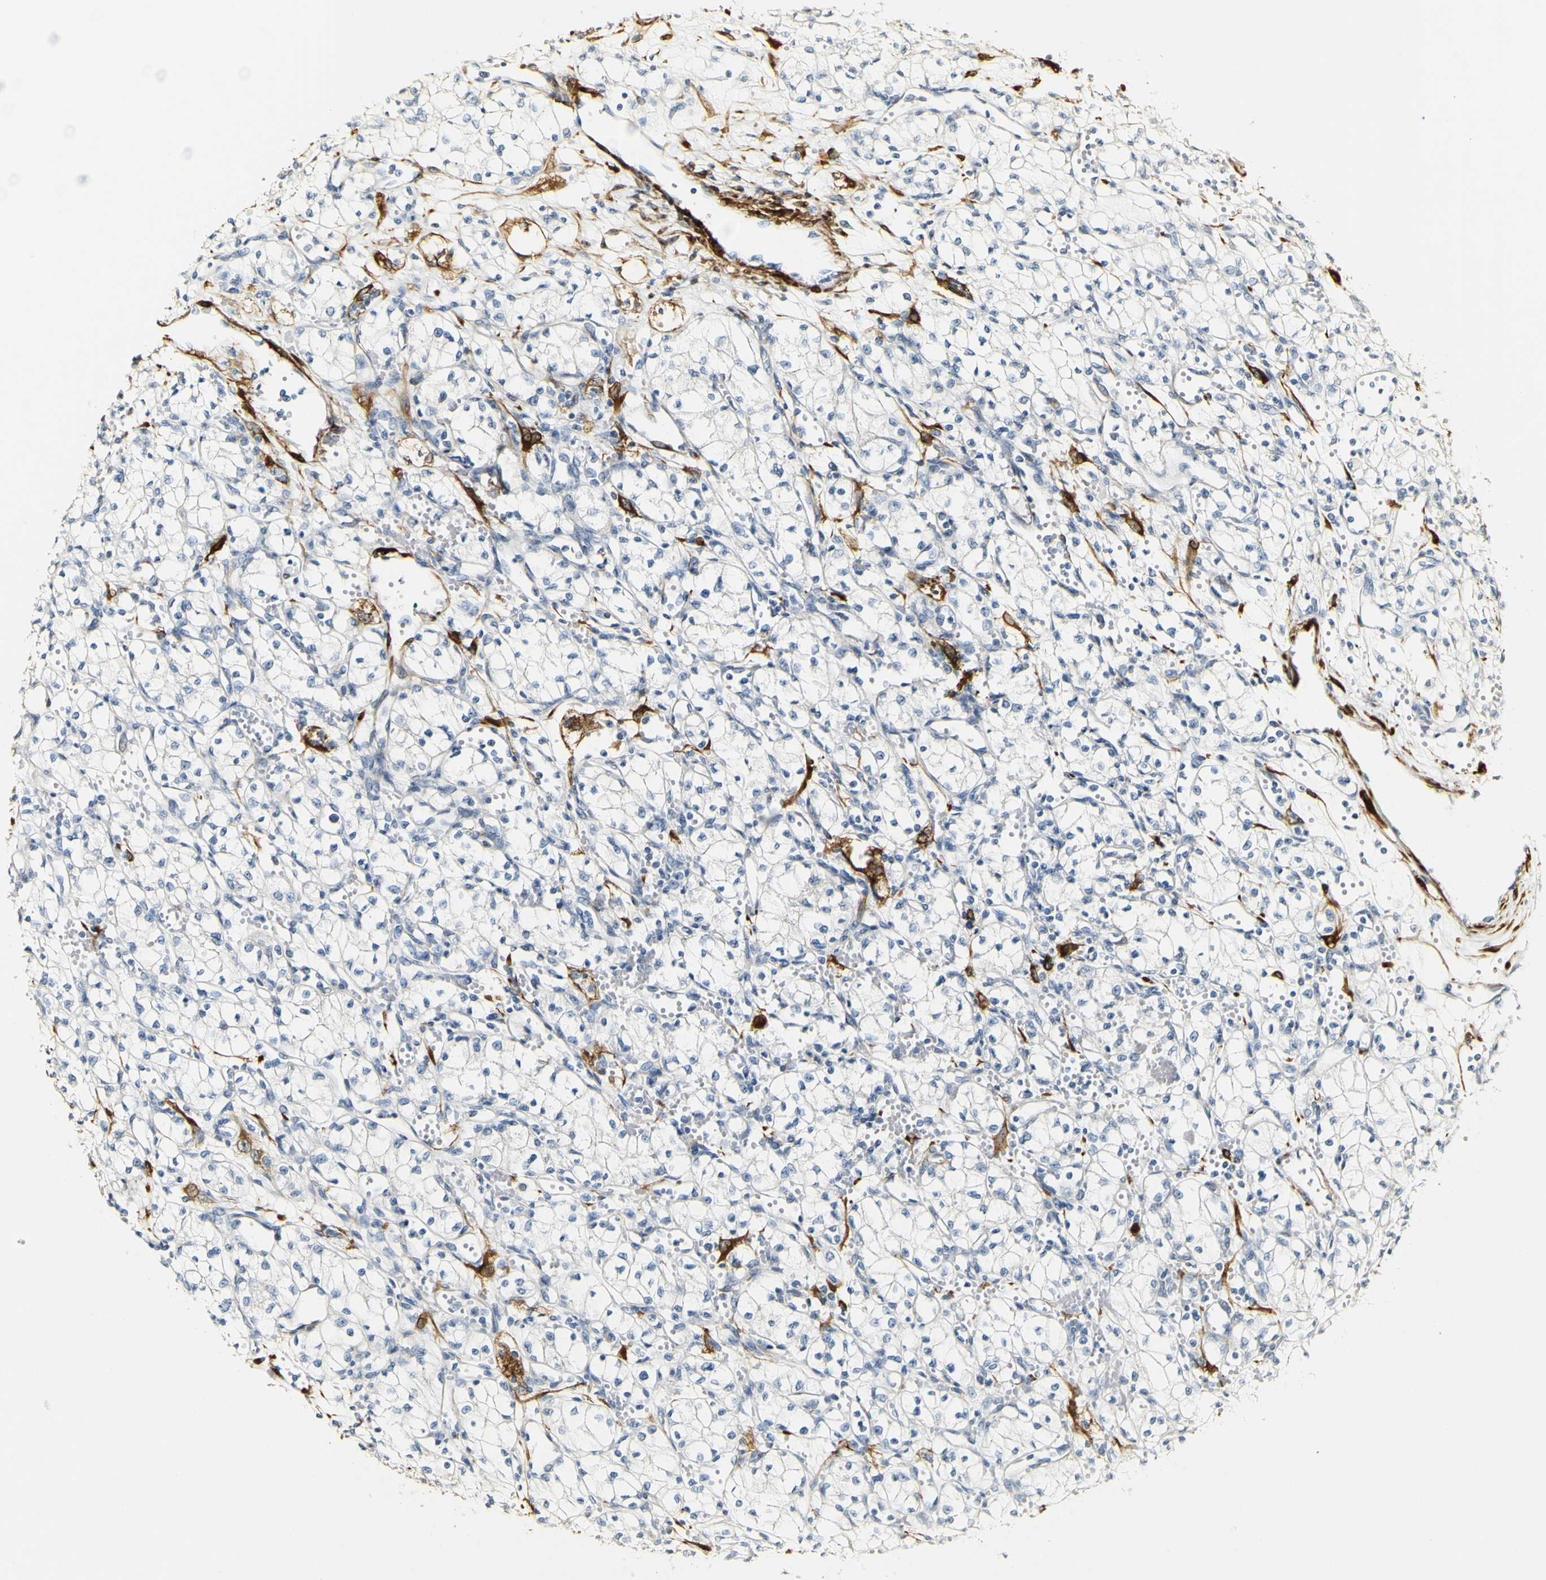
{"staining": {"intensity": "negative", "quantity": "none", "location": "none"}, "tissue": "renal cancer", "cell_type": "Tumor cells", "image_type": "cancer", "snomed": [{"axis": "morphology", "description": "Normal tissue, NOS"}, {"axis": "morphology", "description": "Adenocarcinoma, NOS"}, {"axis": "topography", "description": "Kidney"}], "caption": "An immunohistochemistry histopathology image of renal cancer (adenocarcinoma) is shown. There is no staining in tumor cells of renal cancer (adenocarcinoma).", "gene": "FMO3", "patient": {"sex": "male", "age": 59}}